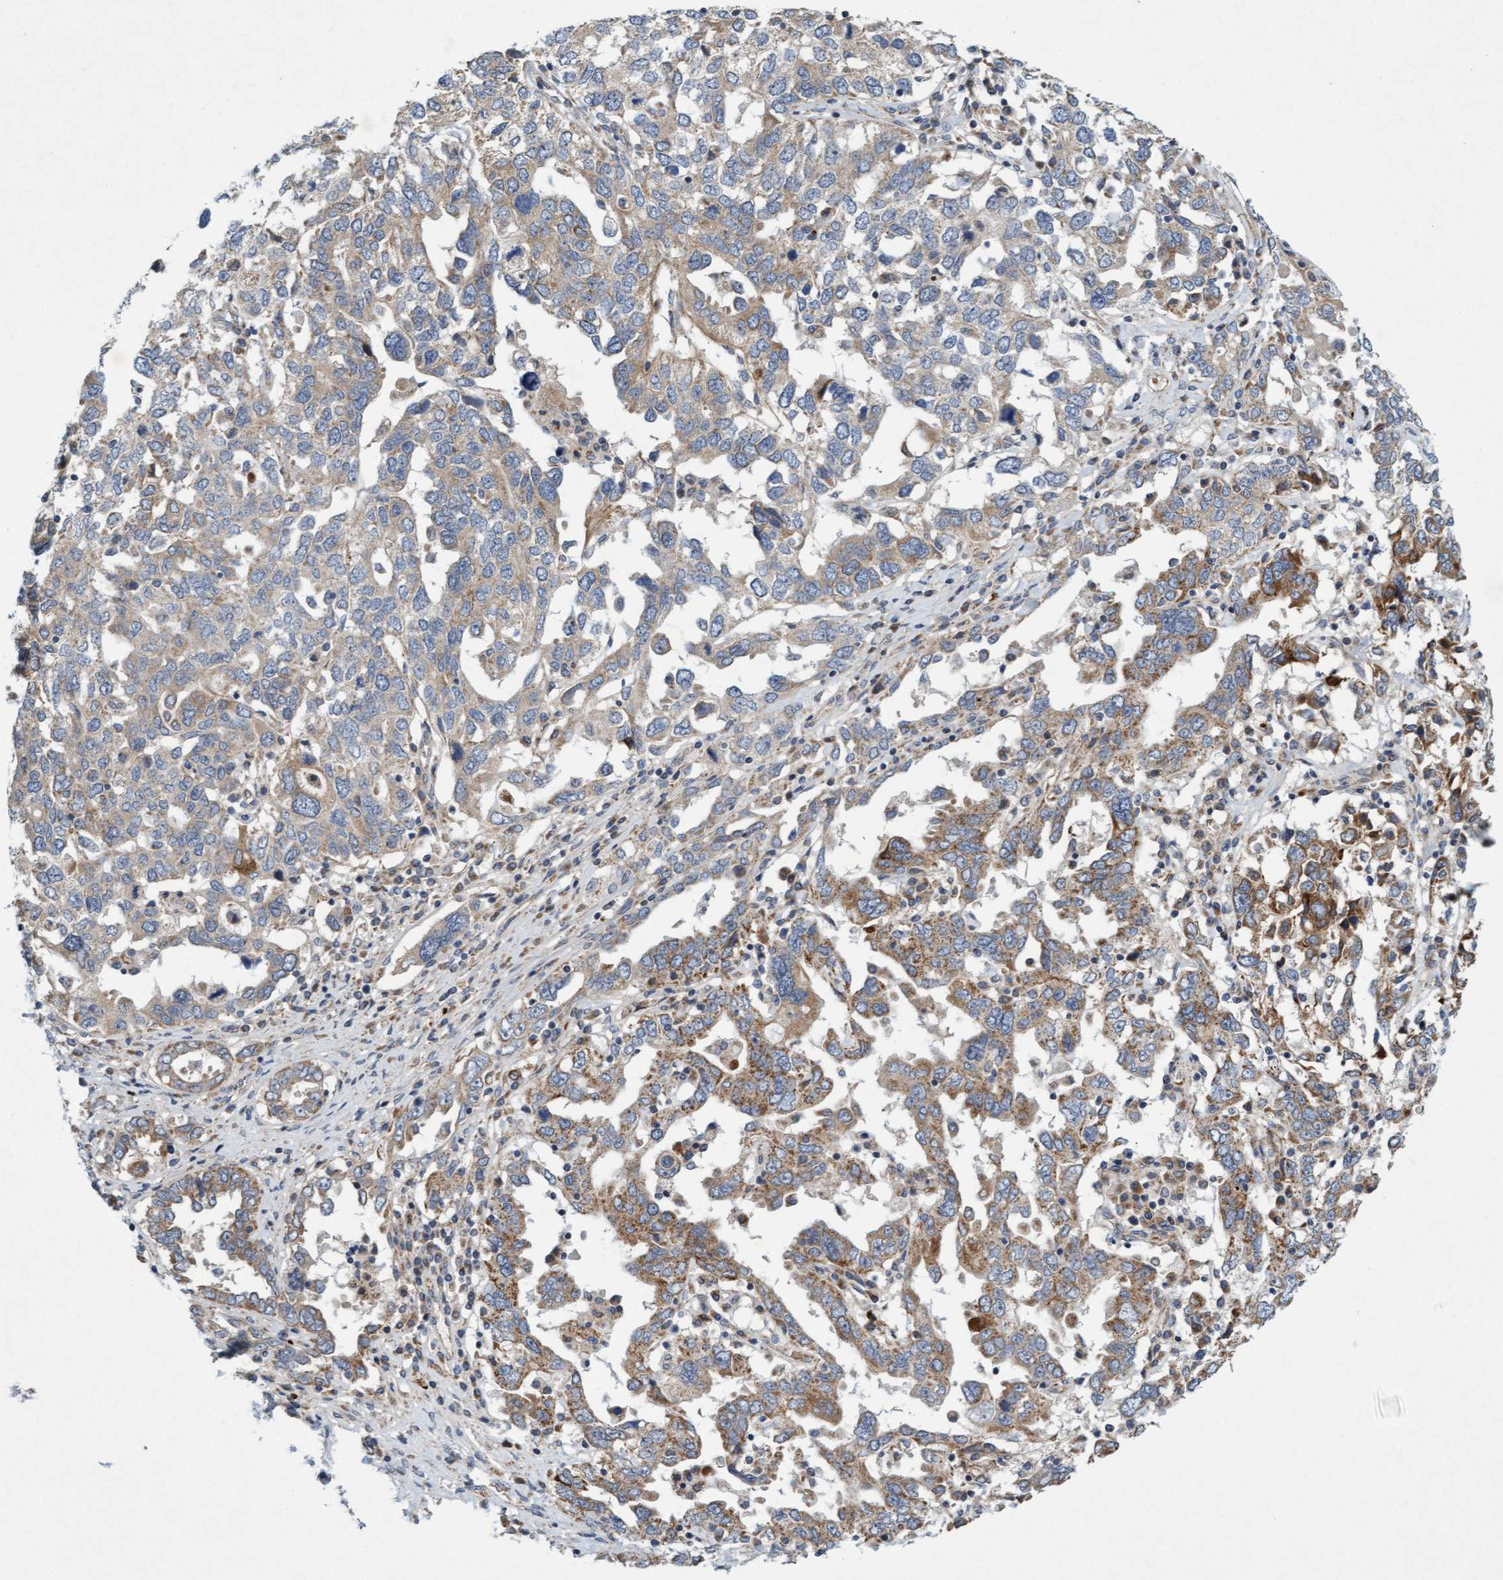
{"staining": {"intensity": "weak", "quantity": ">75%", "location": "cytoplasmic/membranous"}, "tissue": "ovarian cancer", "cell_type": "Tumor cells", "image_type": "cancer", "snomed": [{"axis": "morphology", "description": "Carcinoma, endometroid"}, {"axis": "topography", "description": "Ovary"}], "caption": "Protein expression analysis of human endometroid carcinoma (ovarian) reveals weak cytoplasmic/membranous staining in about >75% of tumor cells.", "gene": "DDHD2", "patient": {"sex": "female", "age": 62}}